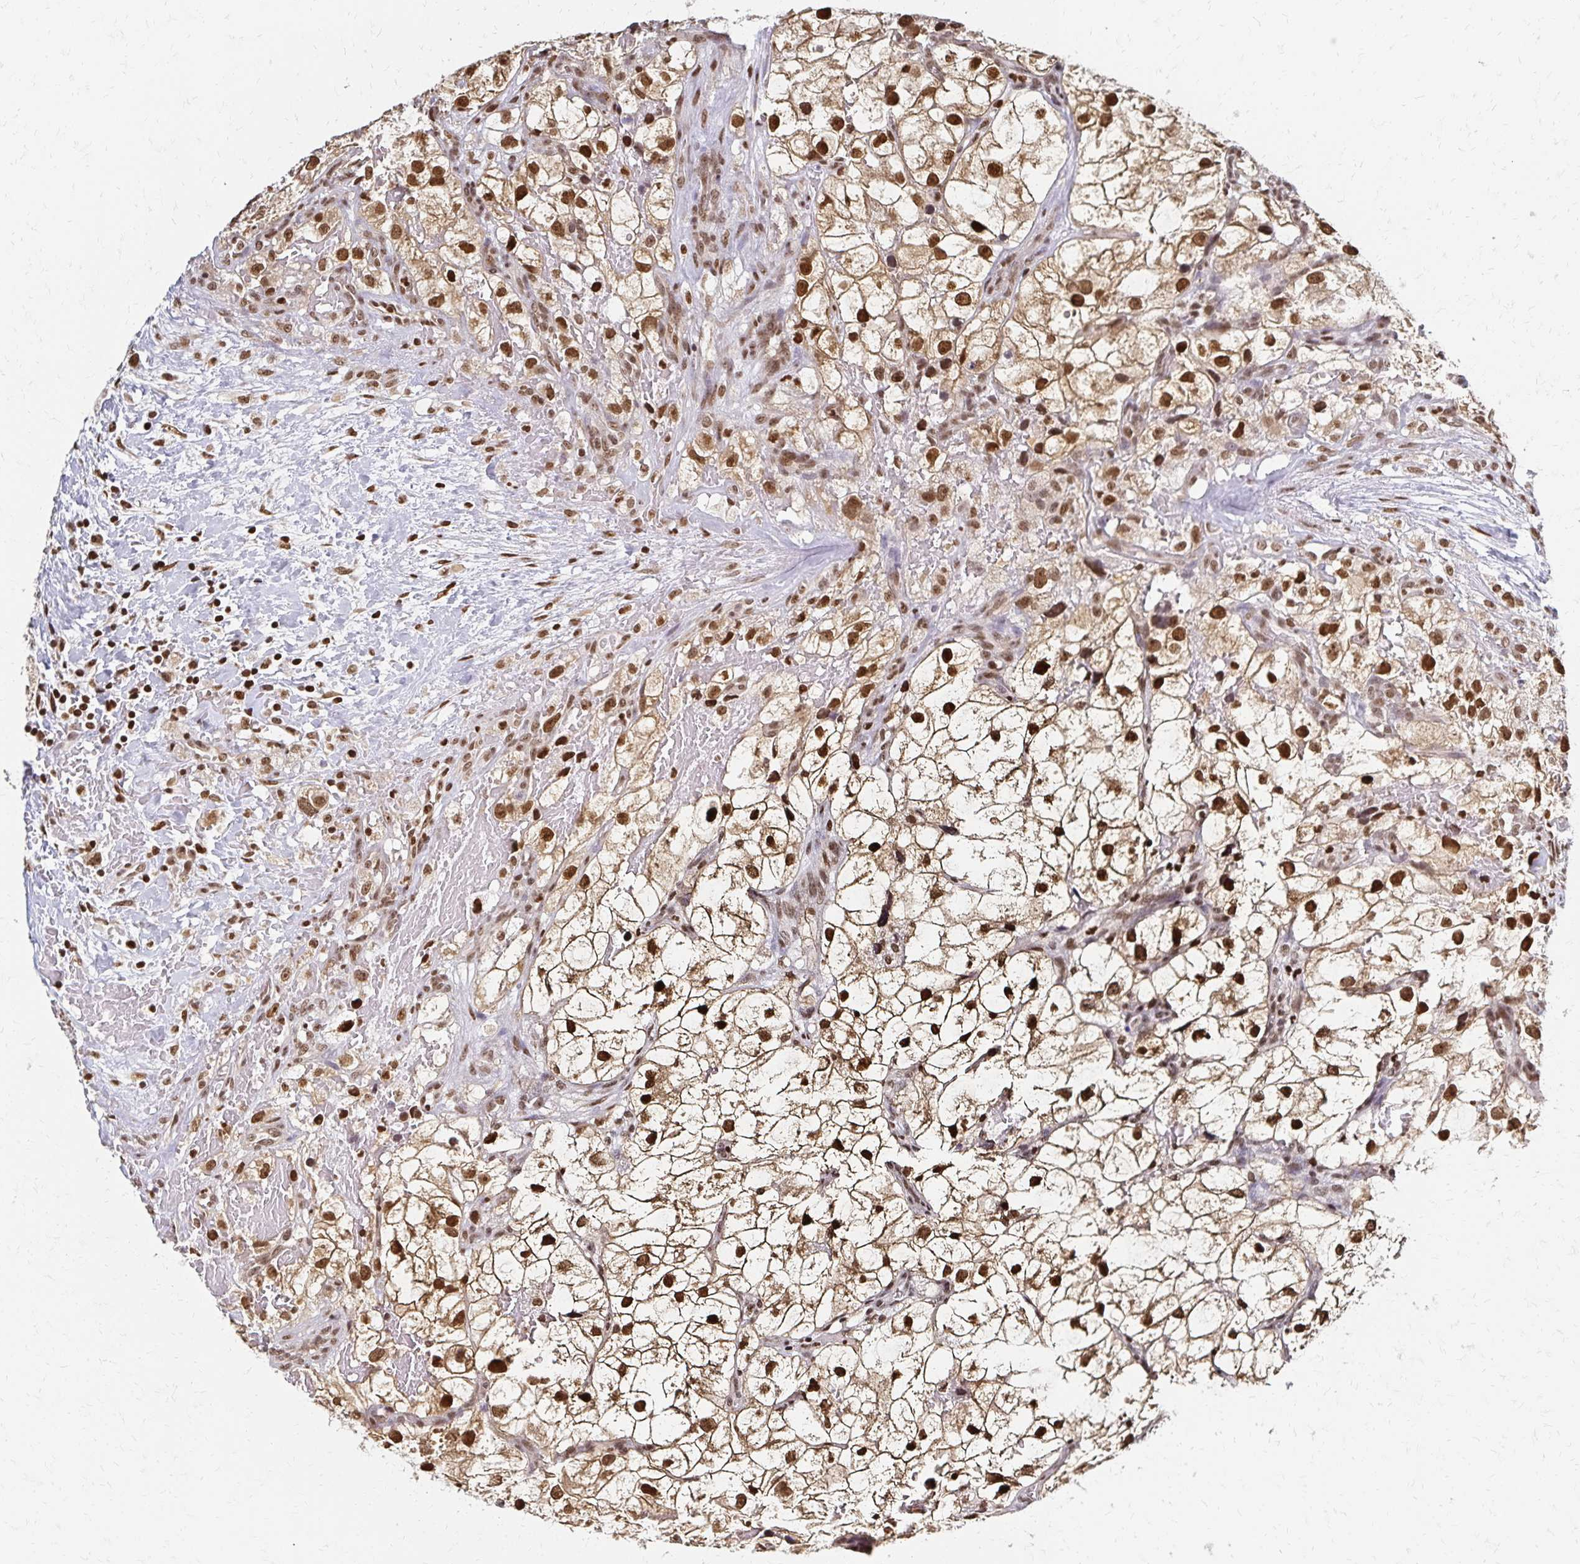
{"staining": {"intensity": "strong", "quantity": ">75%", "location": "cytoplasmic/membranous,nuclear"}, "tissue": "renal cancer", "cell_type": "Tumor cells", "image_type": "cancer", "snomed": [{"axis": "morphology", "description": "Adenocarcinoma, NOS"}, {"axis": "topography", "description": "Kidney"}], "caption": "Human renal cancer (adenocarcinoma) stained for a protein (brown) exhibits strong cytoplasmic/membranous and nuclear positive staining in about >75% of tumor cells.", "gene": "HOXA9", "patient": {"sex": "male", "age": 59}}